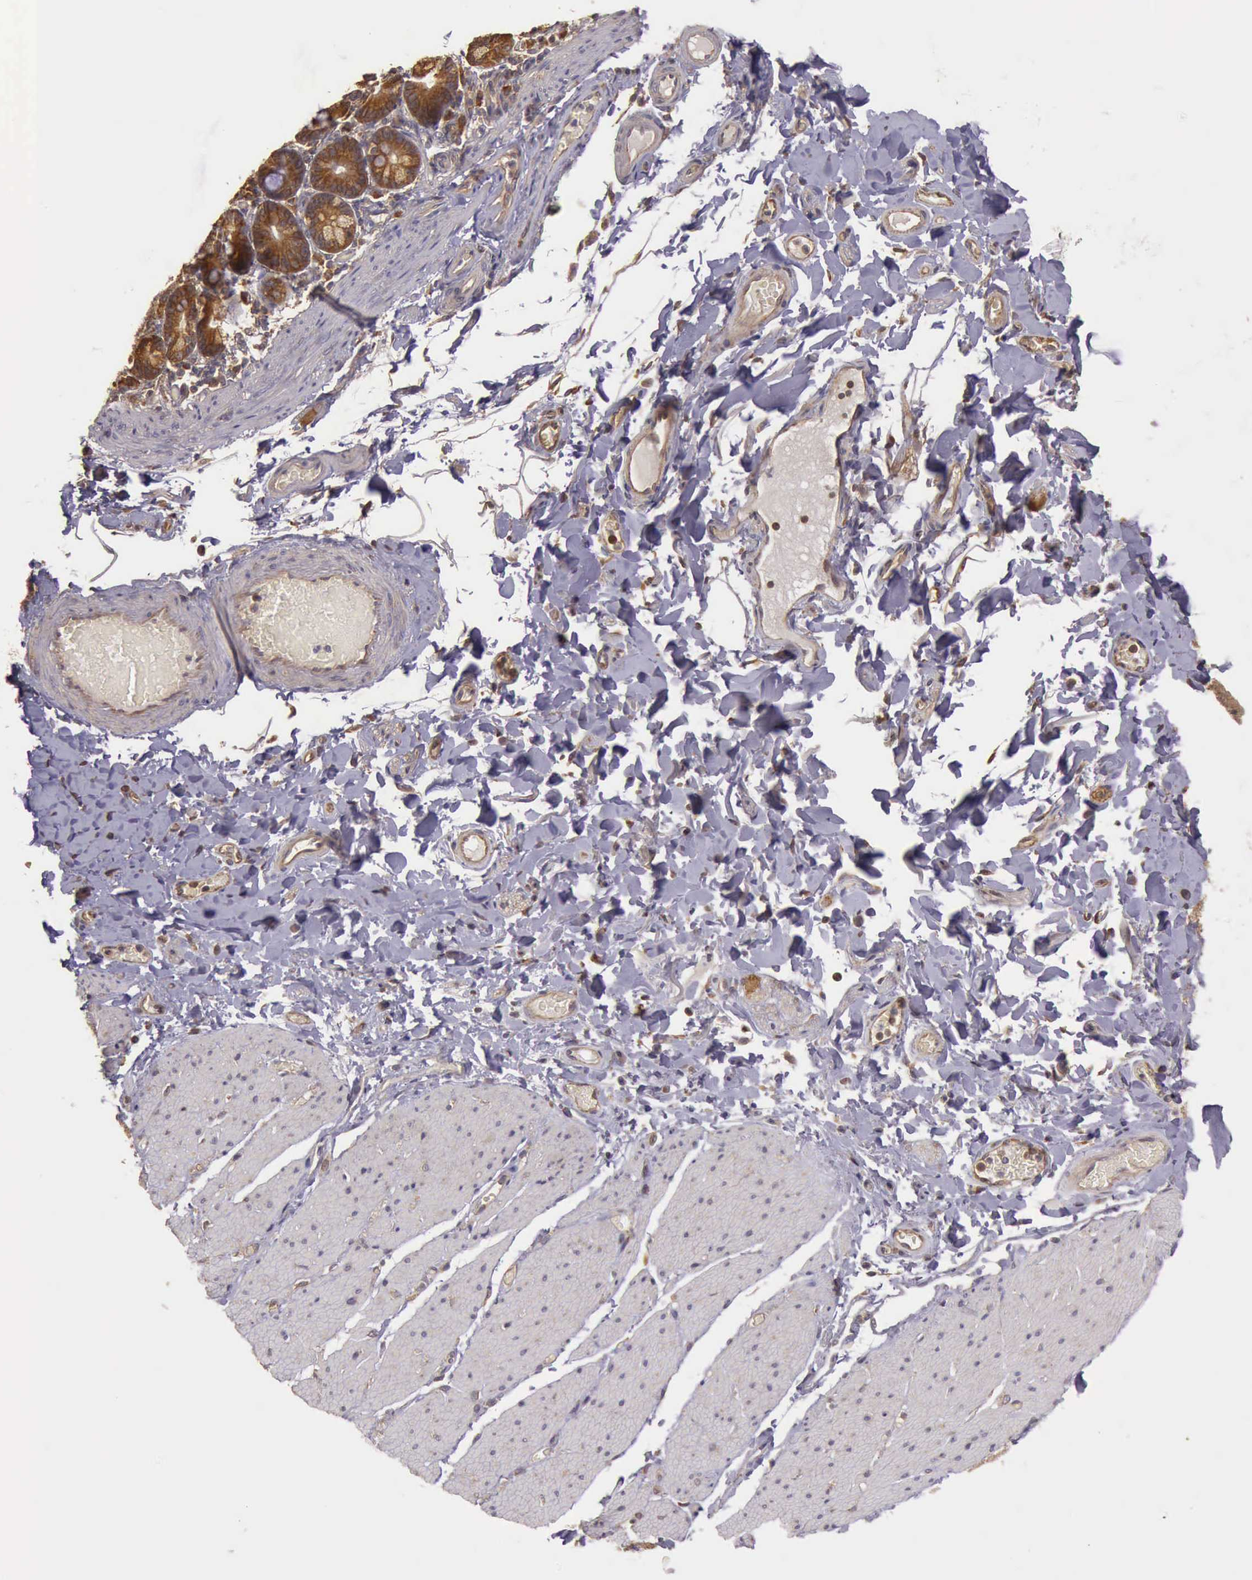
{"staining": {"intensity": "weak", "quantity": ">75%", "location": "cytoplasmic/membranous"}, "tissue": "adipose tissue", "cell_type": "Adipocytes", "image_type": "normal", "snomed": [{"axis": "morphology", "description": "Normal tissue, NOS"}, {"axis": "topography", "description": "Duodenum"}], "caption": "Benign adipose tissue displays weak cytoplasmic/membranous expression in about >75% of adipocytes The protein of interest is shown in brown color, while the nuclei are stained blue..", "gene": "EIF5", "patient": {"sex": "male", "age": 63}}